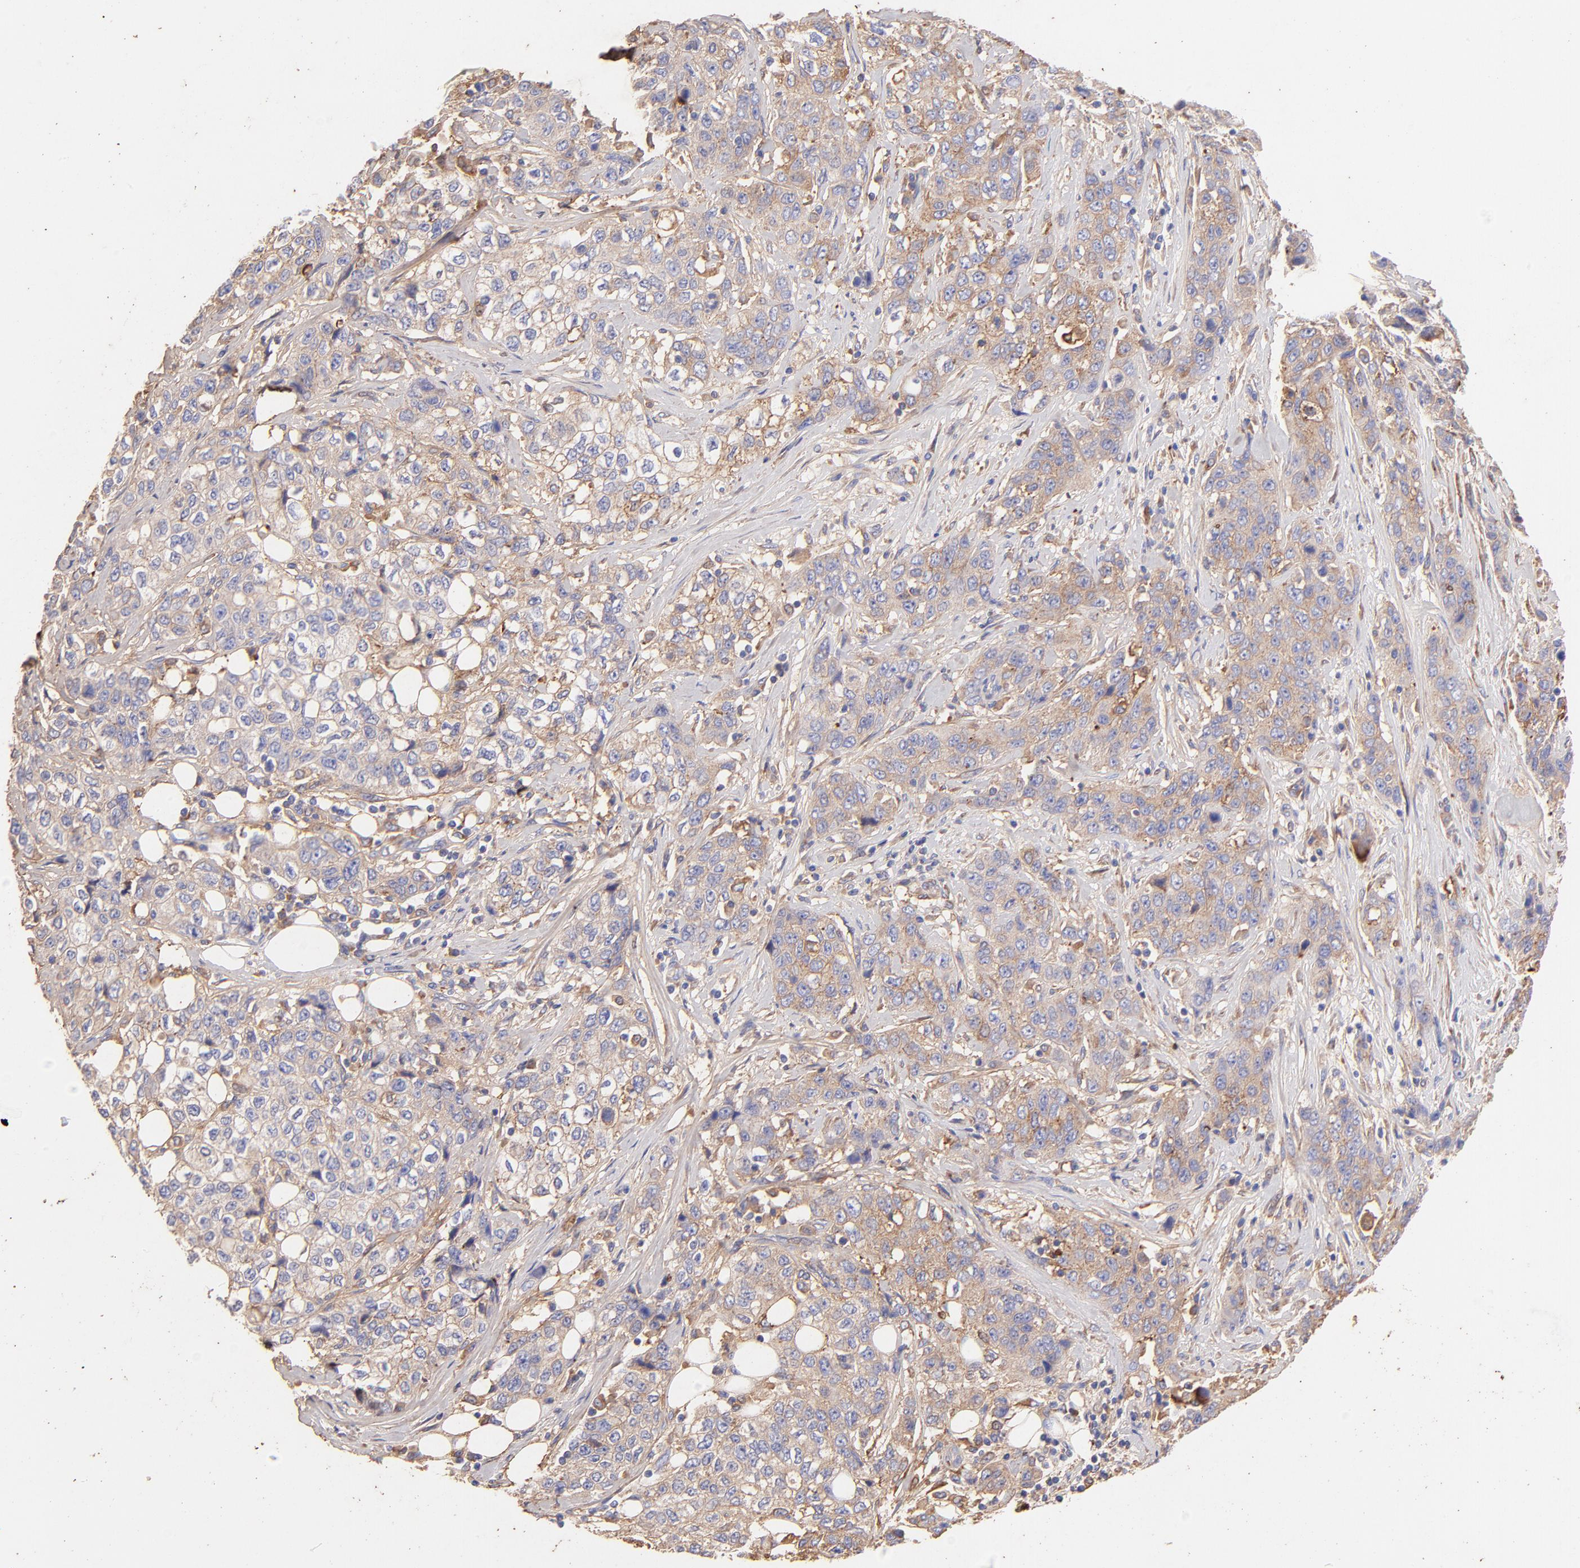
{"staining": {"intensity": "weak", "quantity": ">75%", "location": "cytoplasmic/membranous"}, "tissue": "stomach cancer", "cell_type": "Tumor cells", "image_type": "cancer", "snomed": [{"axis": "morphology", "description": "Adenocarcinoma, NOS"}, {"axis": "topography", "description": "Stomach"}], "caption": "Immunohistochemical staining of adenocarcinoma (stomach) displays low levels of weak cytoplasmic/membranous protein positivity in approximately >75% of tumor cells.", "gene": "BGN", "patient": {"sex": "male", "age": 48}}